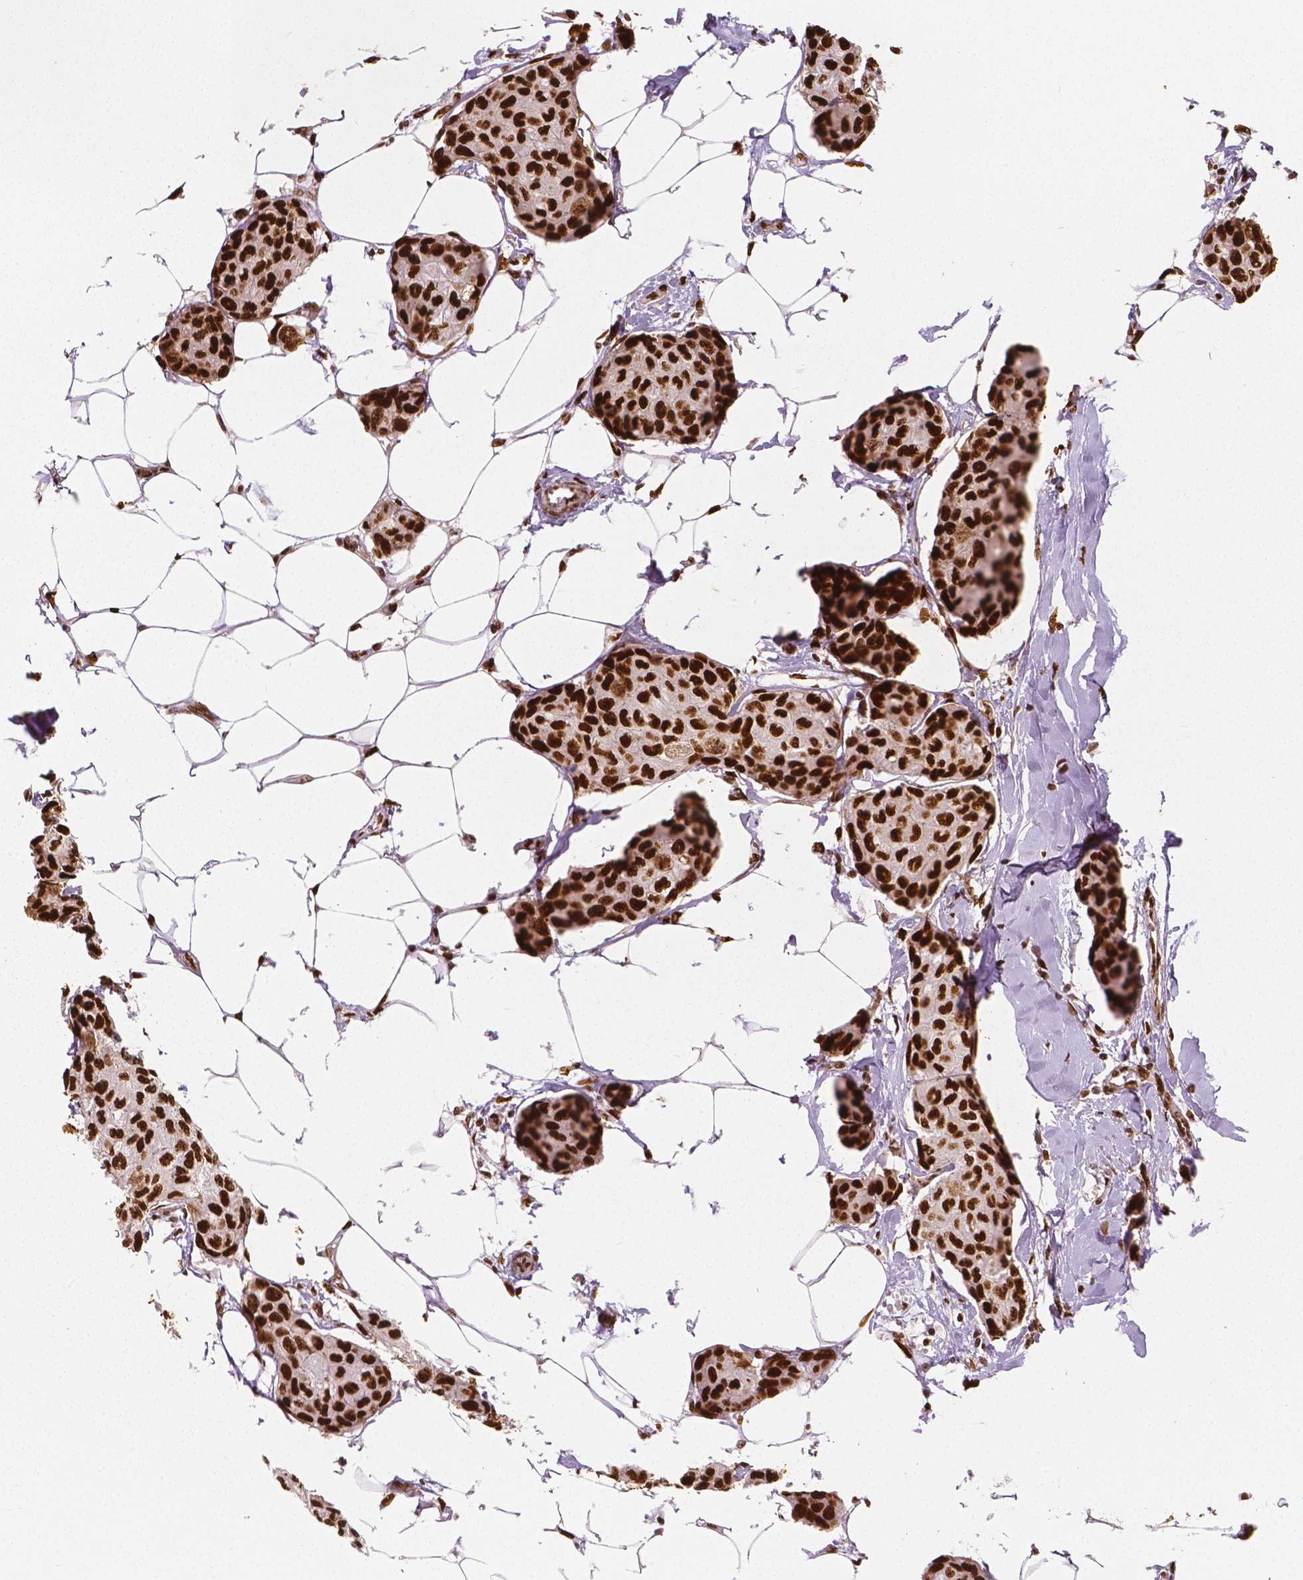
{"staining": {"intensity": "strong", "quantity": ">75%", "location": "nuclear"}, "tissue": "breast cancer", "cell_type": "Tumor cells", "image_type": "cancer", "snomed": [{"axis": "morphology", "description": "Duct carcinoma"}, {"axis": "topography", "description": "Breast"}], "caption": "A brown stain highlights strong nuclear positivity of a protein in infiltrating ductal carcinoma (breast) tumor cells.", "gene": "NUCKS1", "patient": {"sex": "female", "age": 80}}